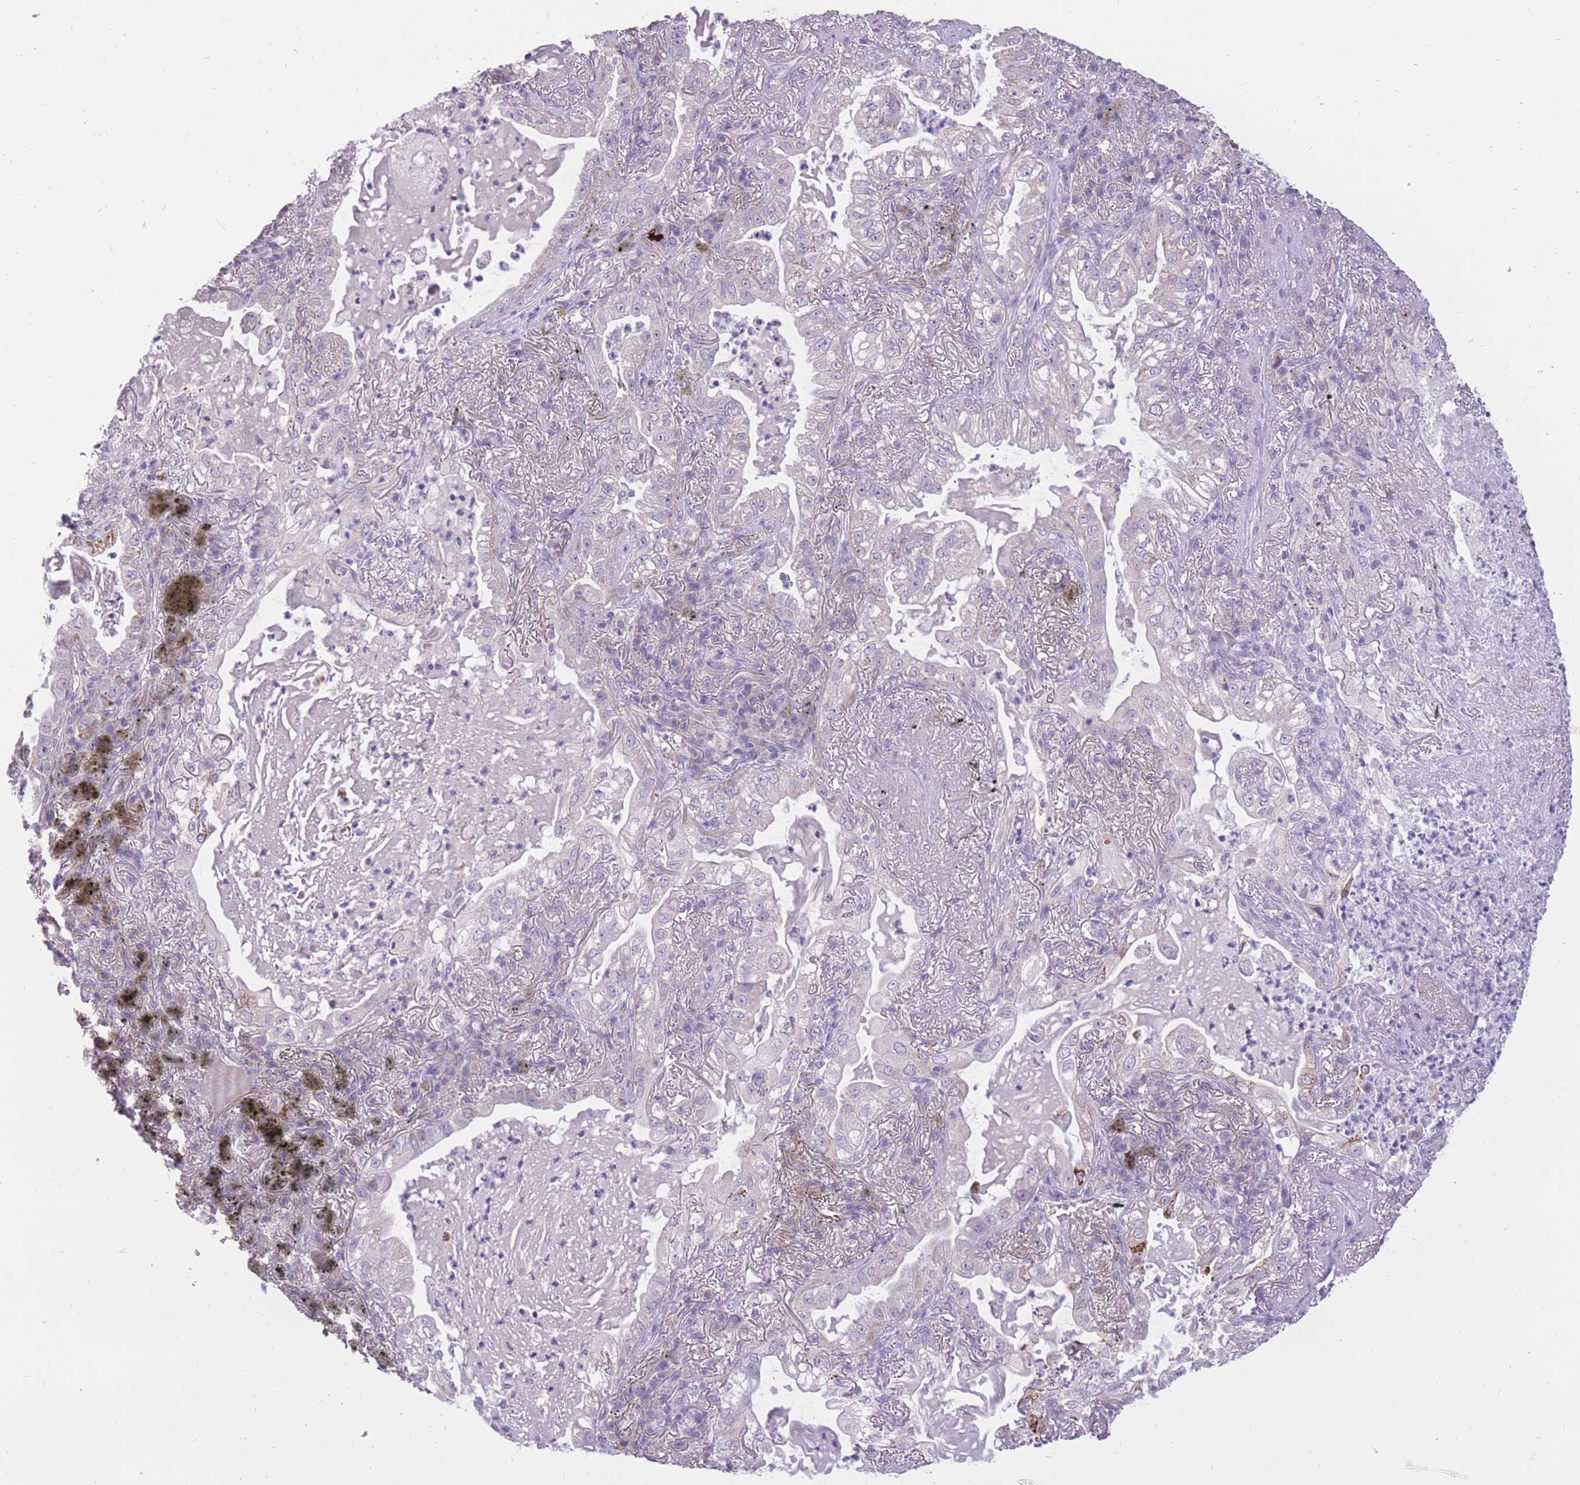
{"staining": {"intensity": "strong", "quantity": "<25%", "location": "cytoplasmic/membranous"}, "tissue": "lung cancer", "cell_type": "Tumor cells", "image_type": "cancer", "snomed": [{"axis": "morphology", "description": "Adenocarcinoma, NOS"}, {"axis": "topography", "description": "Lung"}], "caption": "Strong cytoplasmic/membranous protein expression is present in about <25% of tumor cells in lung adenocarcinoma.", "gene": "RNF170", "patient": {"sex": "female", "age": 73}}